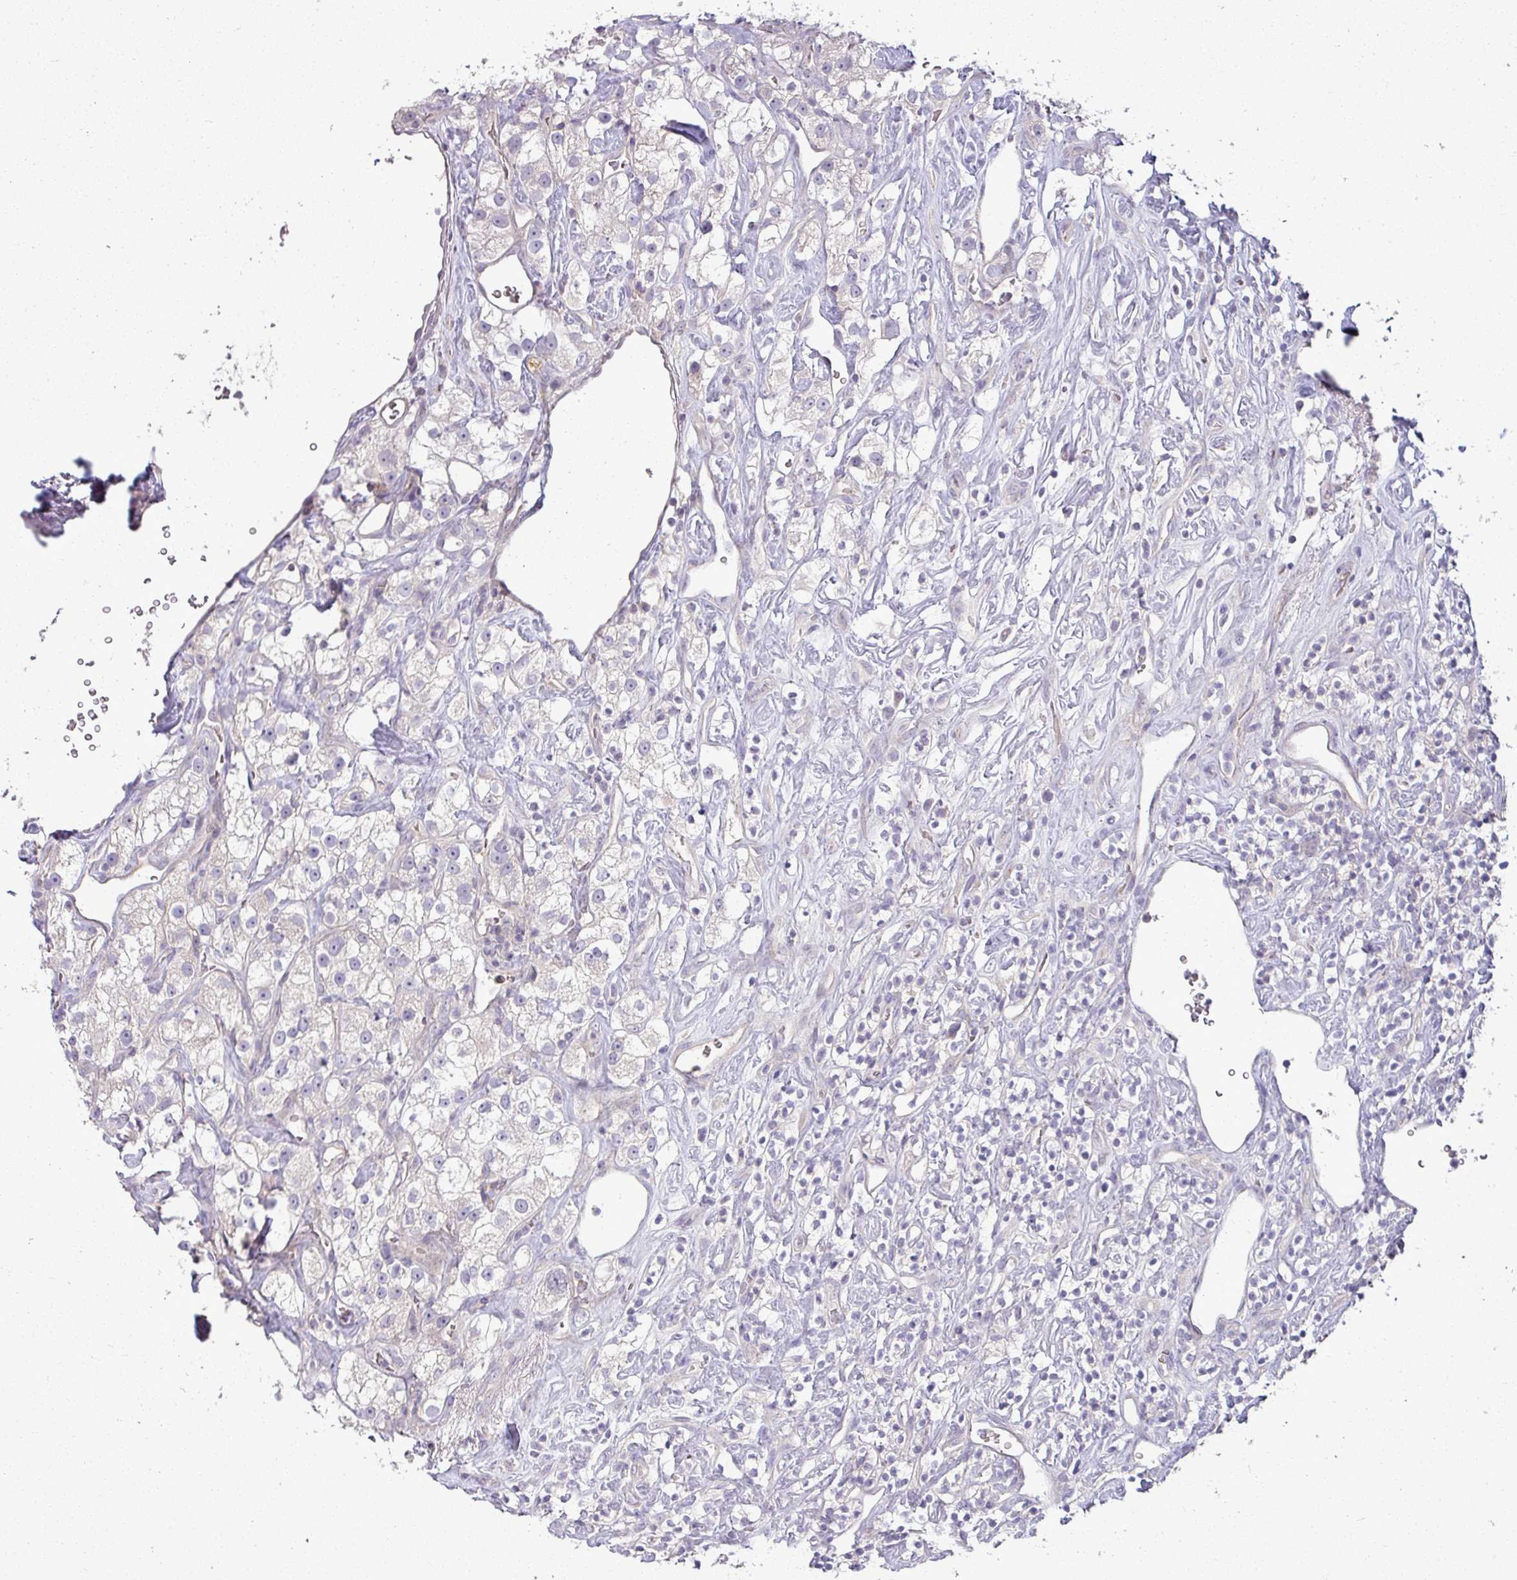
{"staining": {"intensity": "negative", "quantity": "none", "location": "none"}, "tissue": "renal cancer", "cell_type": "Tumor cells", "image_type": "cancer", "snomed": [{"axis": "morphology", "description": "Adenocarcinoma, NOS"}, {"axis": "topography", "description": "Kidney"}], "caption": "DAB (3,3'-diaminobenzidine) immunohistochemical staining of renal cancer (adenocarcinoma) reveals no significant staining in tumor cells.", "gene": "APOM", "patient": {"sex": "male", "age": 77}}